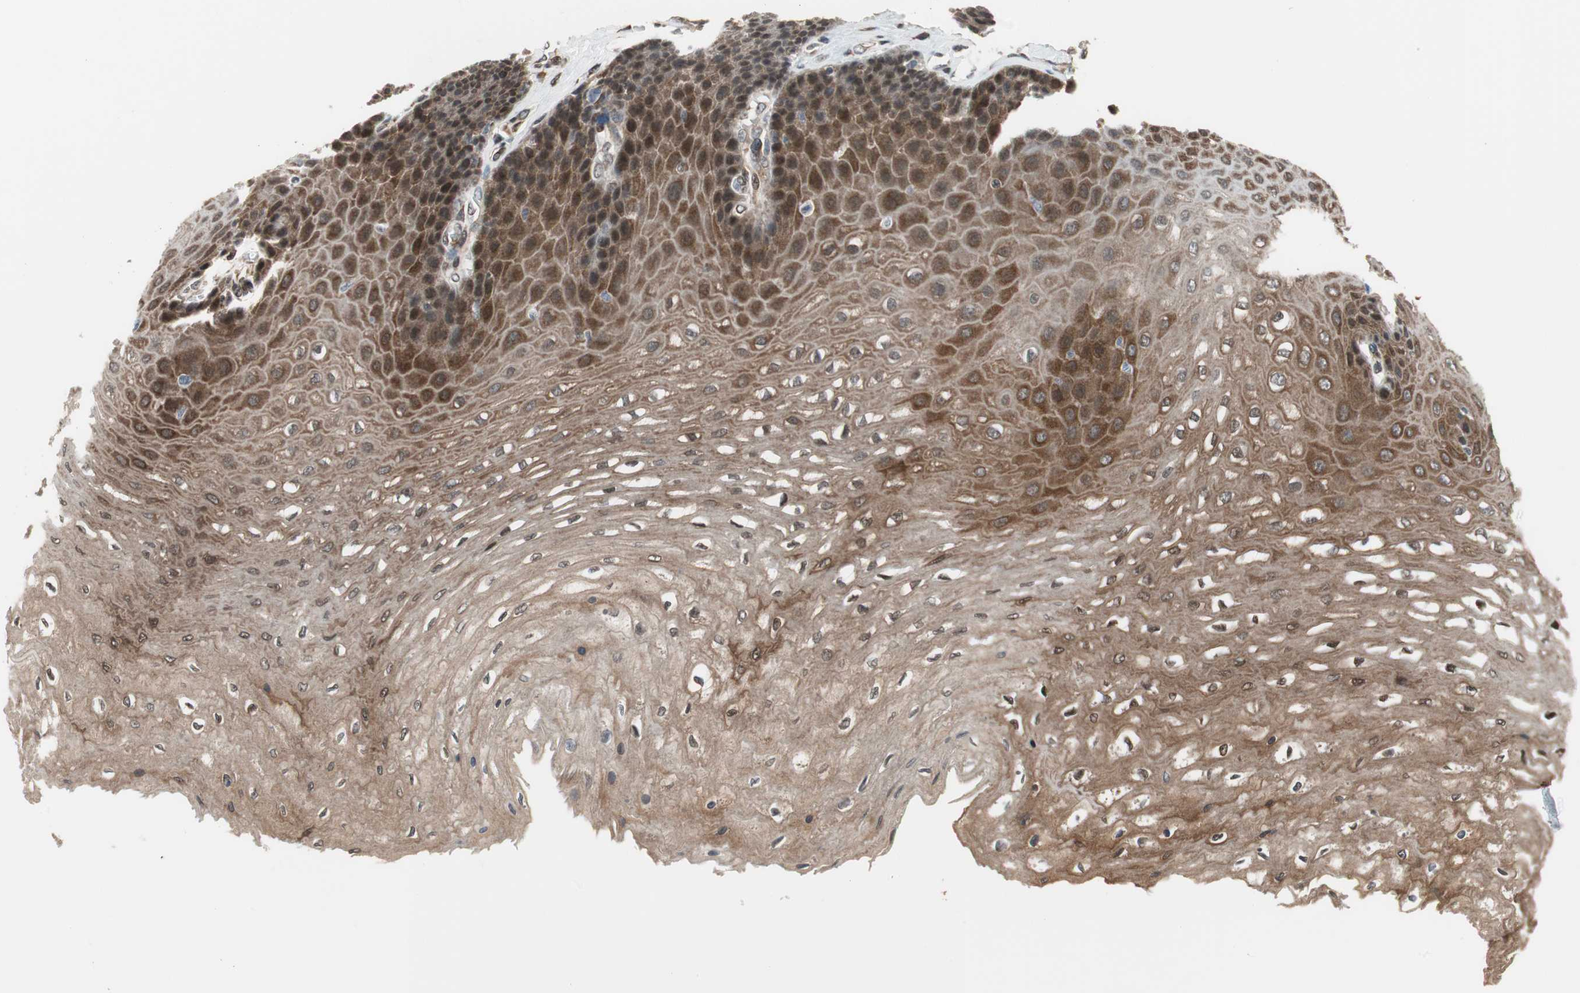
{"staining": {"intensity": "moderate", "quantity": ">75%", "location": "cytoplasmic/membranous"}, "tissue": "esophagus", "cell_type": "Squamous epithelial cells", "image_type": "normal", "snomed": [{"axis": "morphology", "description": "Normal tissue, NOS"}, {"axis": "topography", "description": "Esophagus"}], "caption": "Protein expression analysis of benign esophagus reveals moderate cytoplasmic/membranous expression in about >75% of squamous epithelial cells.", "gene": "ZNF512B", "patient": {"sex": "female", "age": 72}}